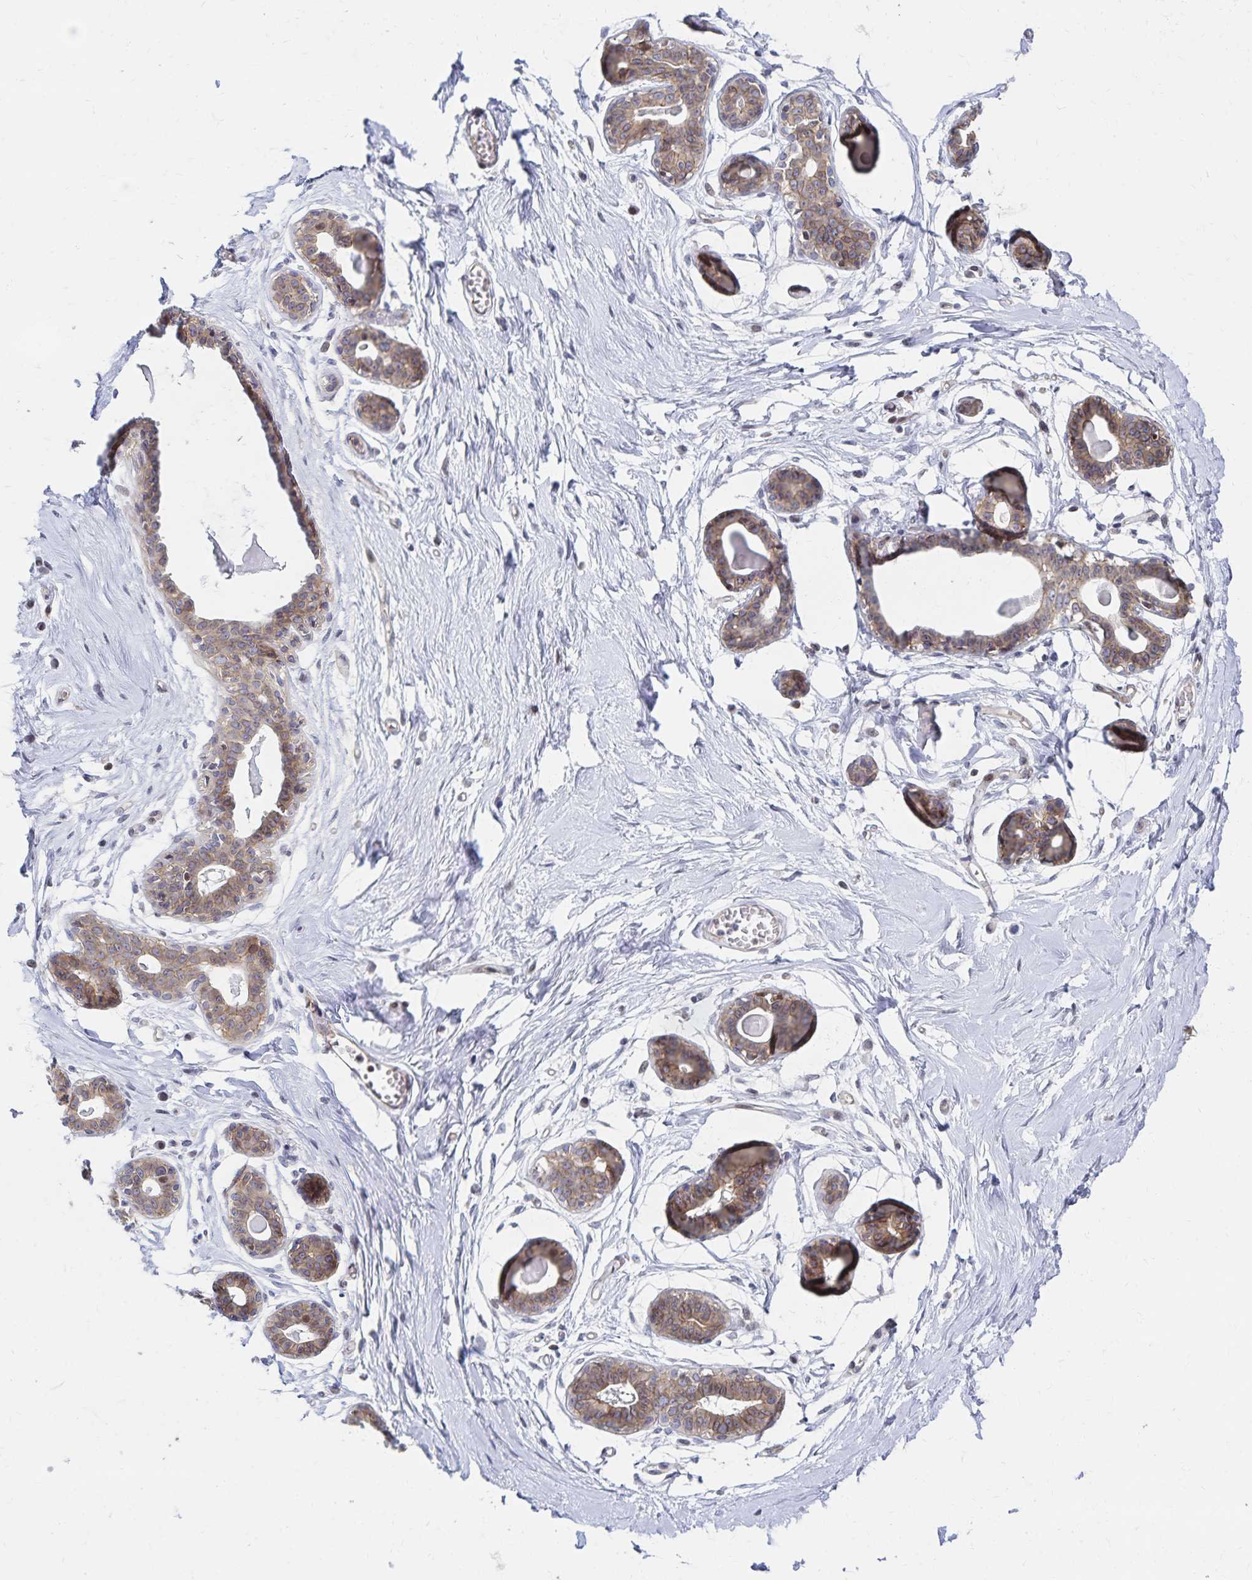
{"staining": {"intensity": "negative", "quantity": "none", "location": "none"}, "tissue": "breast", "cell_type": "Adipocytes", "image_type": "normal", "snomed": [{"axis": "morphology", "description": "Normal tissue, NOS"}, {"axis": "topography", "description": "Breast"}], "caption": "The image demonstrates no staining of adipocytes in normal breast.", "gene": "RAB9B", "patient": {"sex": "female", "age": 45}}